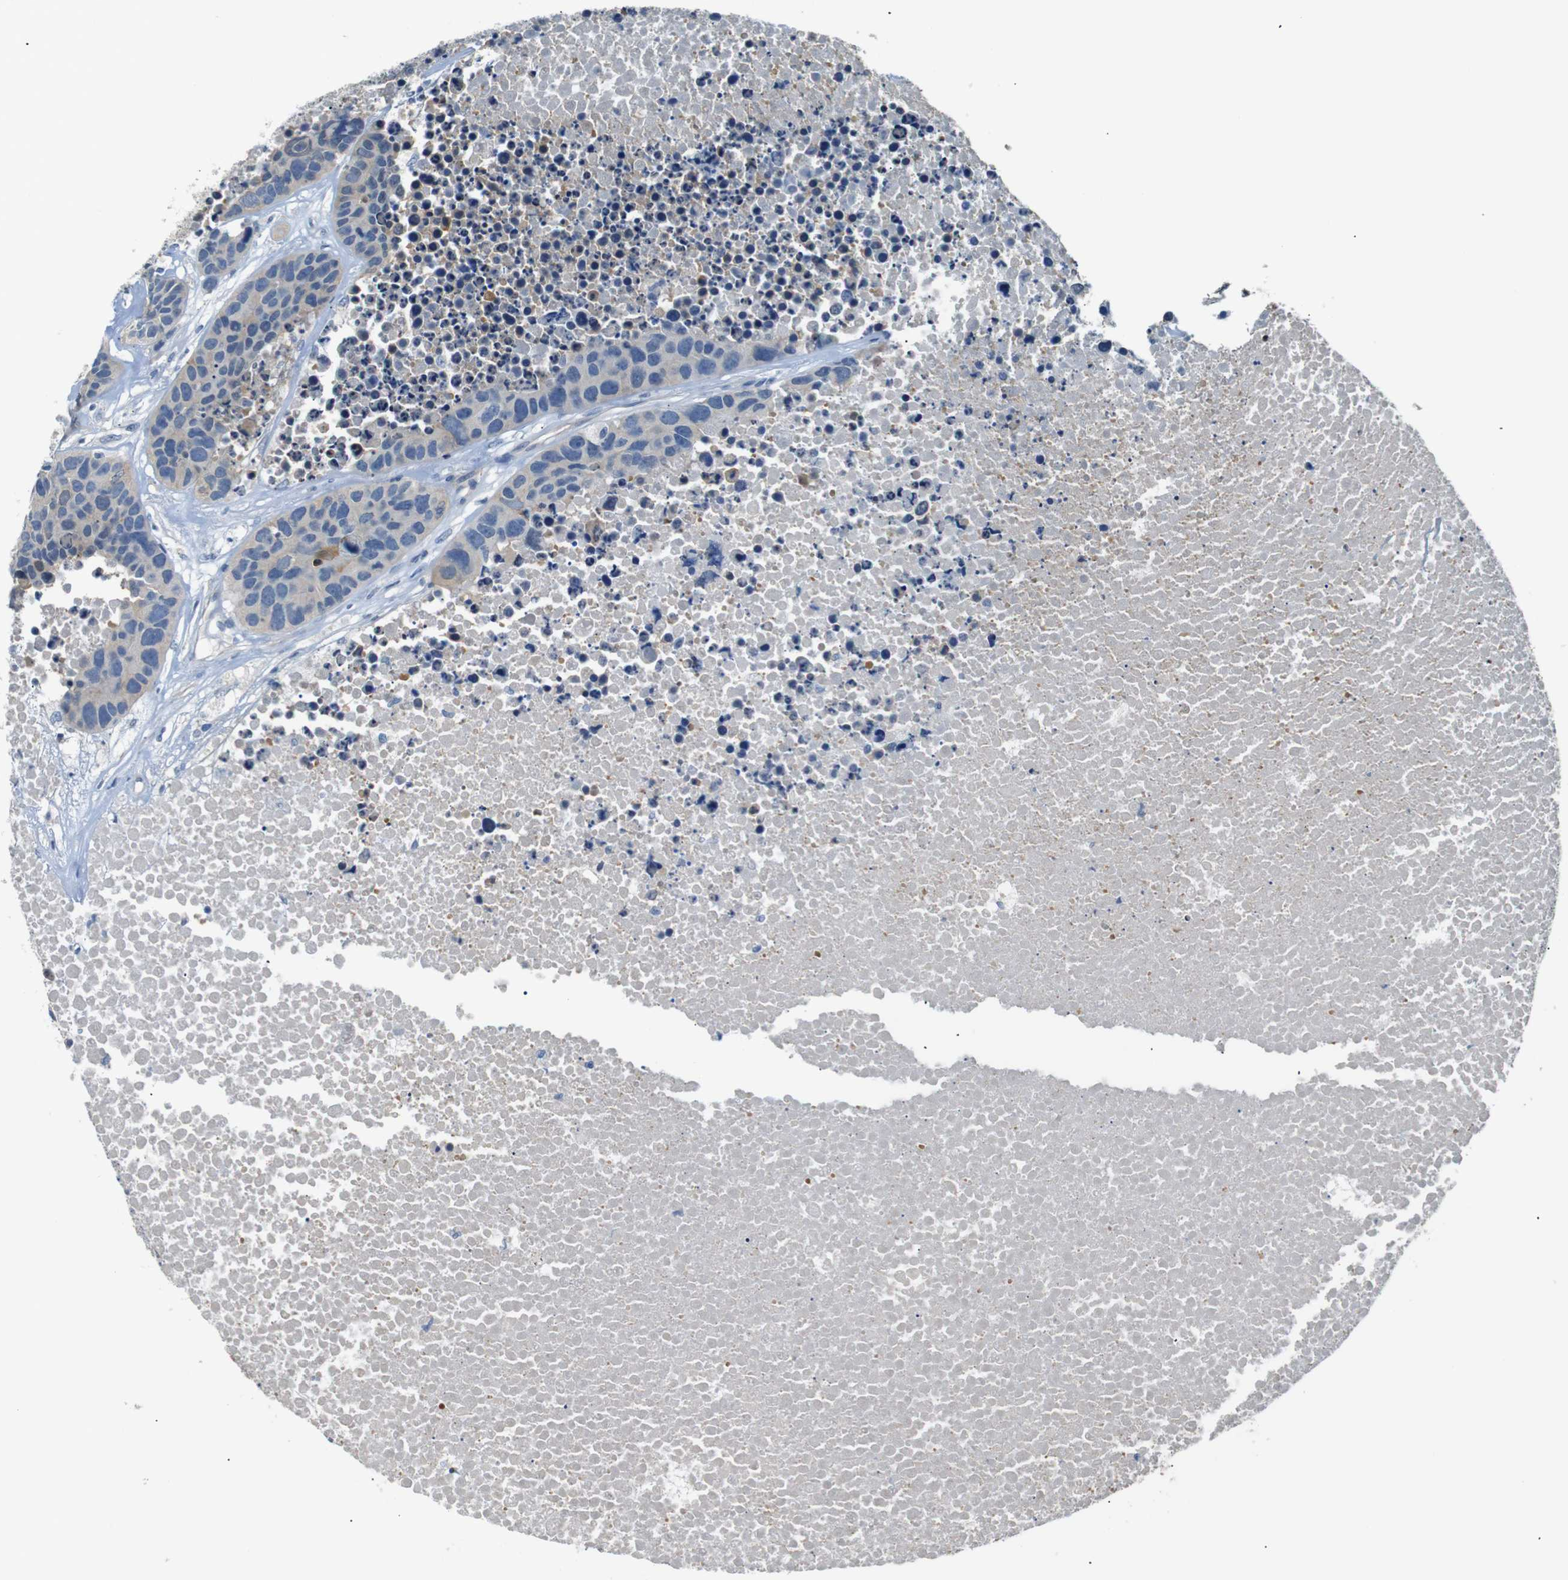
{"staining": {"intensity": "negative", "quantity": "none", "location": "none"}, "tissue": "carcinoid", "cell_type": "Tumor cells", "image_type": "cancer", "snomed": [{"axis": "morphology", "description": "Carcinoid, malignant, NOS"}, {"axis": "topography", "description": "Lung"}], "caption": "DAB immunohistochemical staining of carcinoid exhibits no significant expression in tumor cells. (DAB (3,3'-diaminobenzidine) immunohistochemistry with hematoxylin counter stain).", "gene": "SFN", "patient": {"sex": "male", "age": 60}}